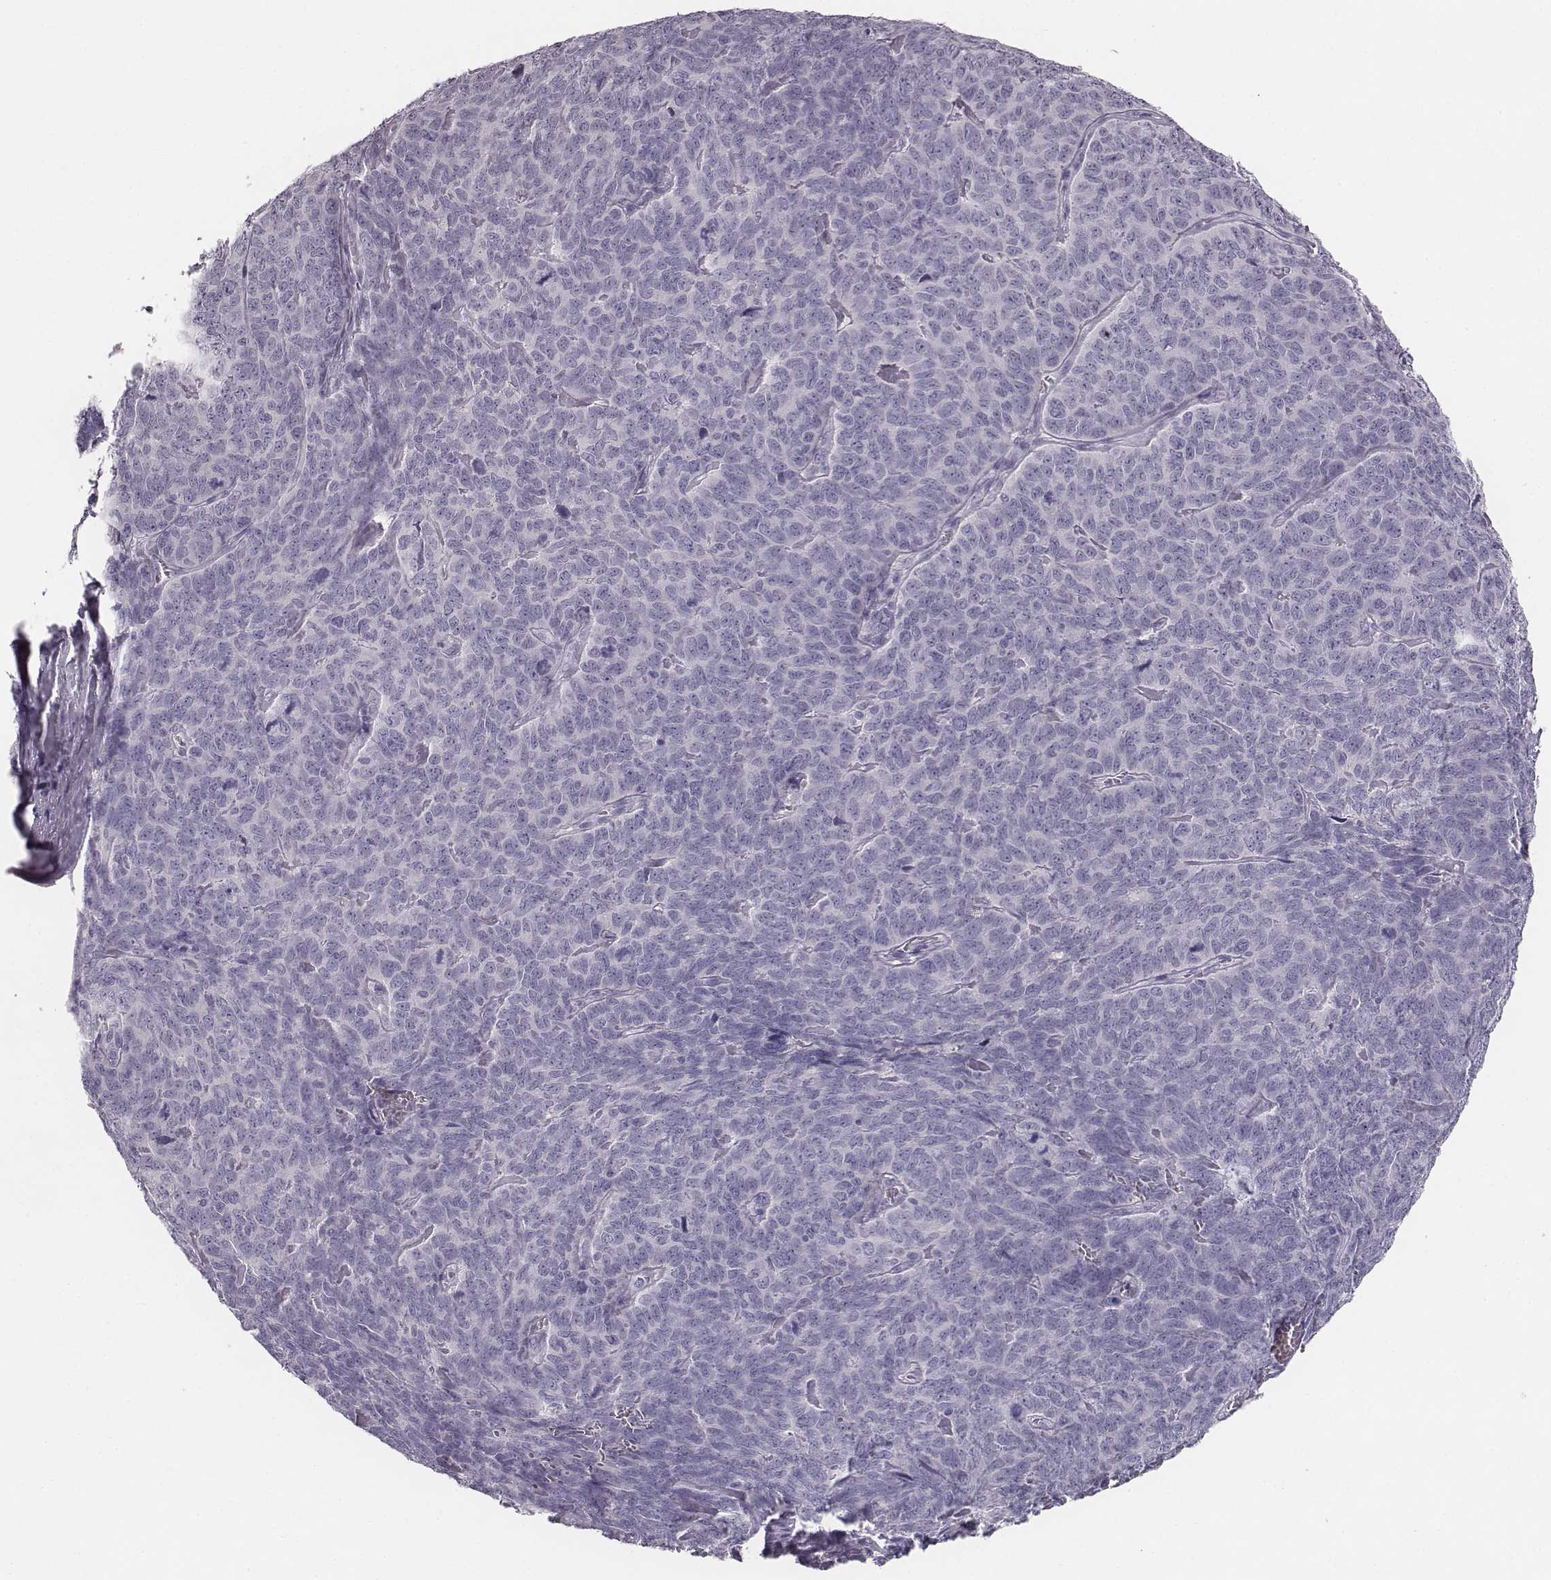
{"staining": {"intensity": "negative", "quantity": "none", "location": "none"}, "tissue": "skin cancer", "cell_type": "Tumor cells", "image_type": "cancer", "snomed": [{"axis": "morphology", "description": "Squamous cell carcinoma, NOS"}, {"axis": "topography", "description": "Skin"}, {"axis": "topography", "description": "Anal"}], "caption": "Tumor cells show no significant protein staining in skin cancer (squamous cell carcinoma). (DAB IHC, high magnification).", "gene": "NPTXR", "patient": {"sex": "female", "age": 51}}